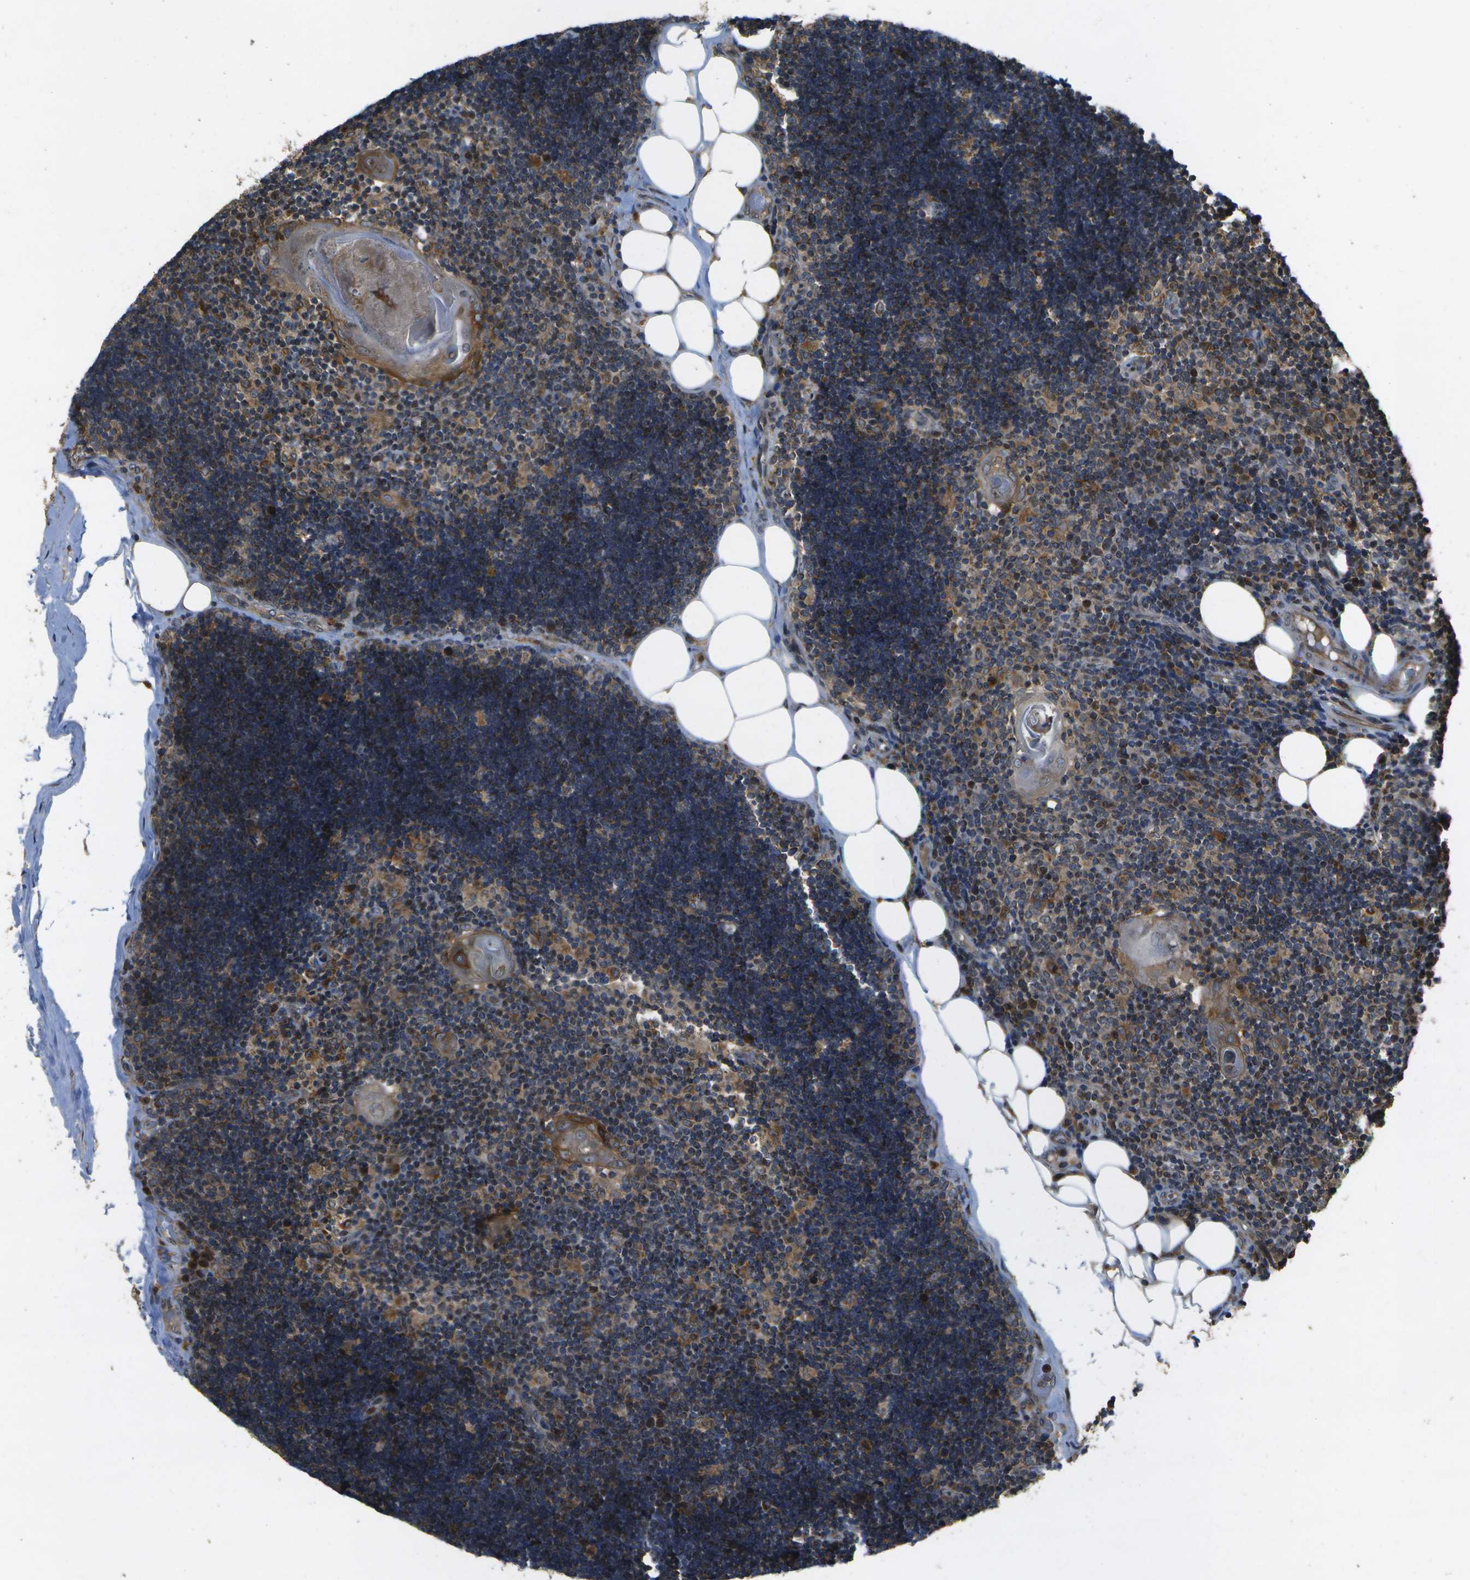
{"staining": {"intensity": "moderate", "quantity": ">75%", "location": "cytoplasmic/membranous"}, "tissue": "lymph node", "cell_type": "Germinal center cells", "image_type": "normal", "snomed": [{"axis": "morphology", "description": "Normal tissue, NOS"}, {"axis": "topography", "description": "Lymph node"}], "caption": "Immunohistochemical staining of benign lymph node shows medium levels of moderate cytoplasmic/membranous expression in about >75% of germinal center cells. (Brightfield microscopy of DAB IHC at high magnification).", "gene": "HFE", "patient": {"sex": "male", "age": 33}}